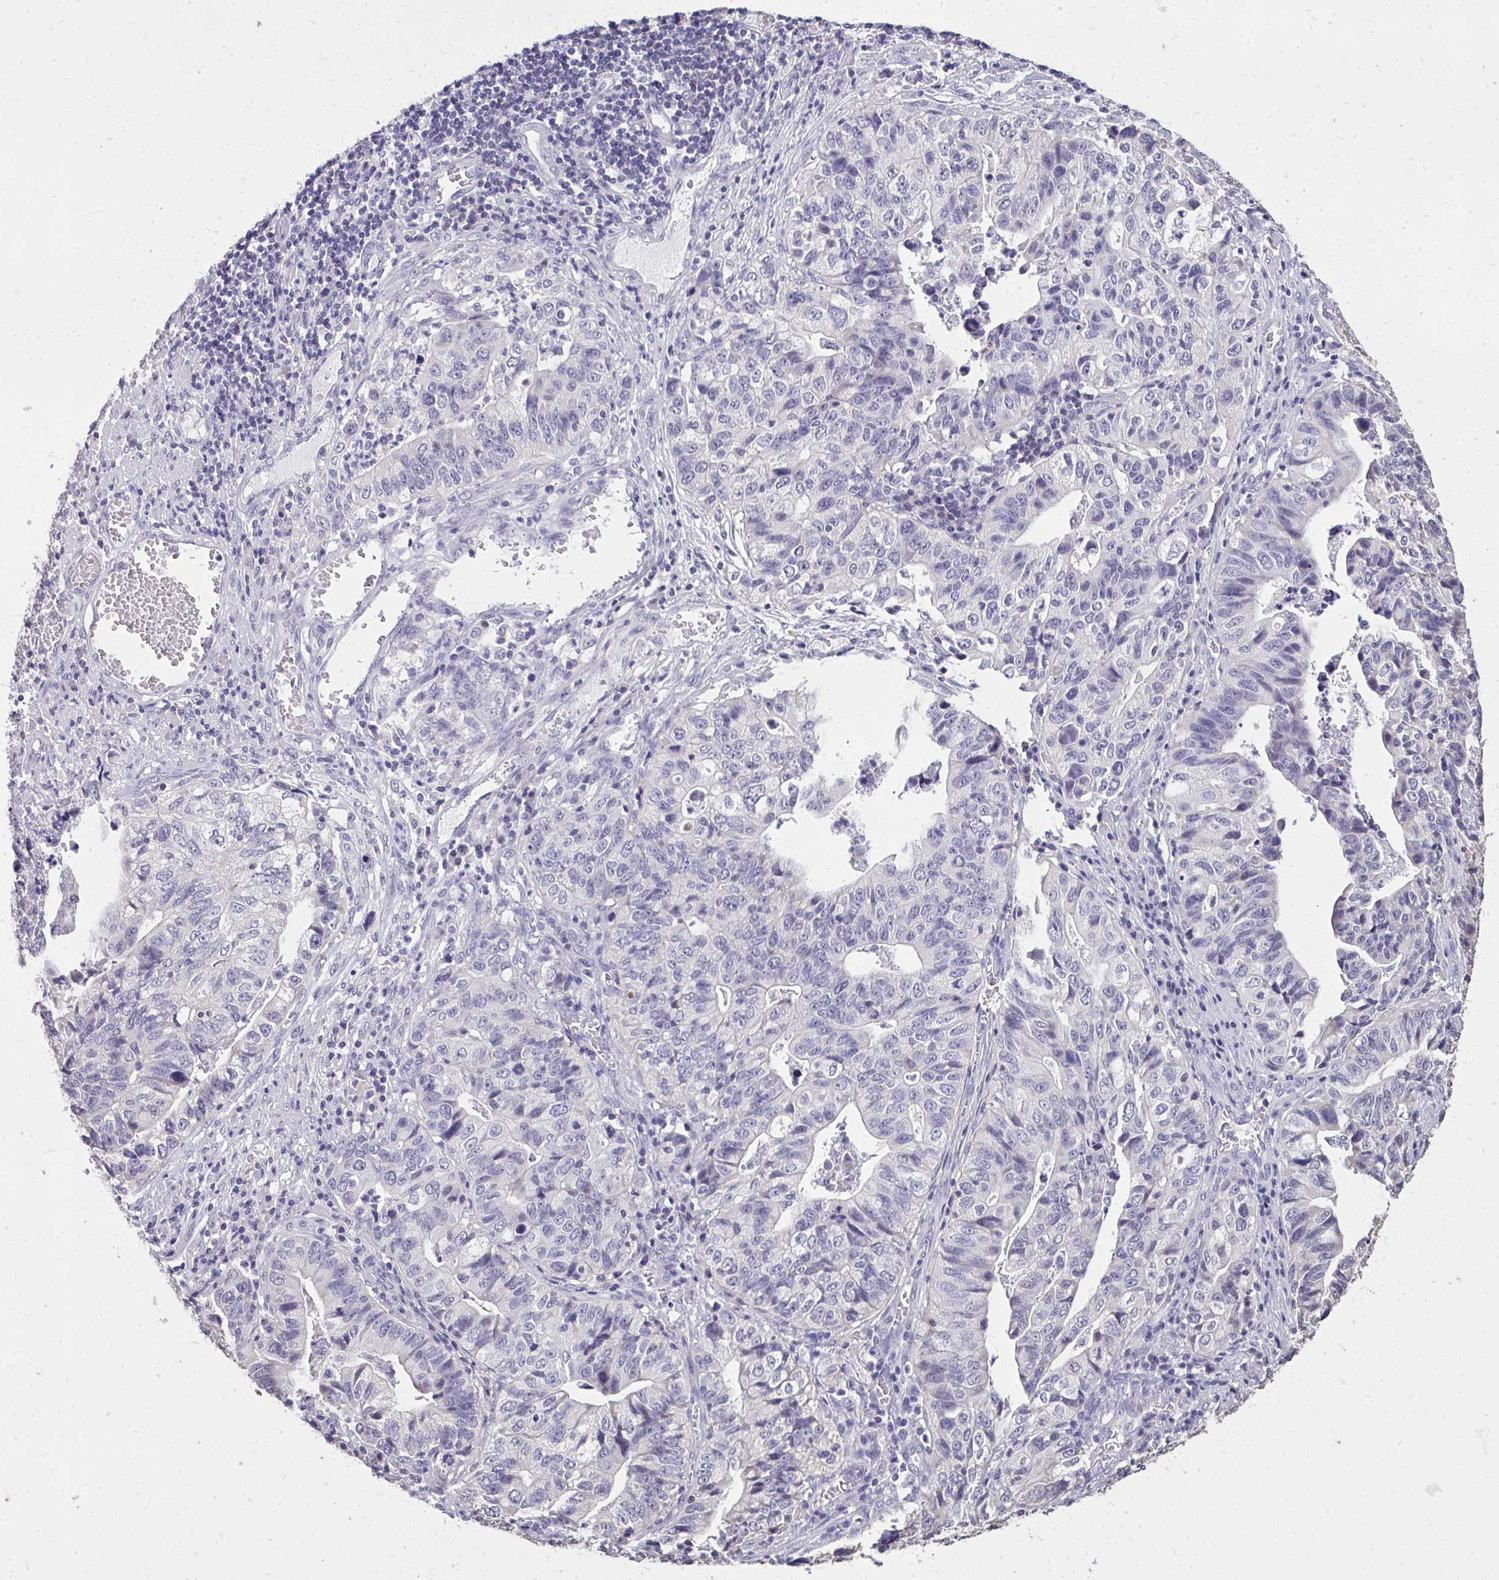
{"staining": {"intensity": "negative", "quantity": "none", "location": "none"}, "tissue": "stomach cancer", "cell_type": "Tumor cells", "image_type": "cancer", "snomed": [{"axis": "morphology", "description": "Adenocarcinoma, NOS"}, {"axis": "topography", "description": "Stomach, upper"}], "caption": "This image is of adenocarcinoma (stomach) stained with immunohistochemistry to label a protein in brown with the nuclei are counter-stained blue. There is no staining in tumor cells.", "gene": "AKAP5", "patient": {"sex": "female", "age": 67}}